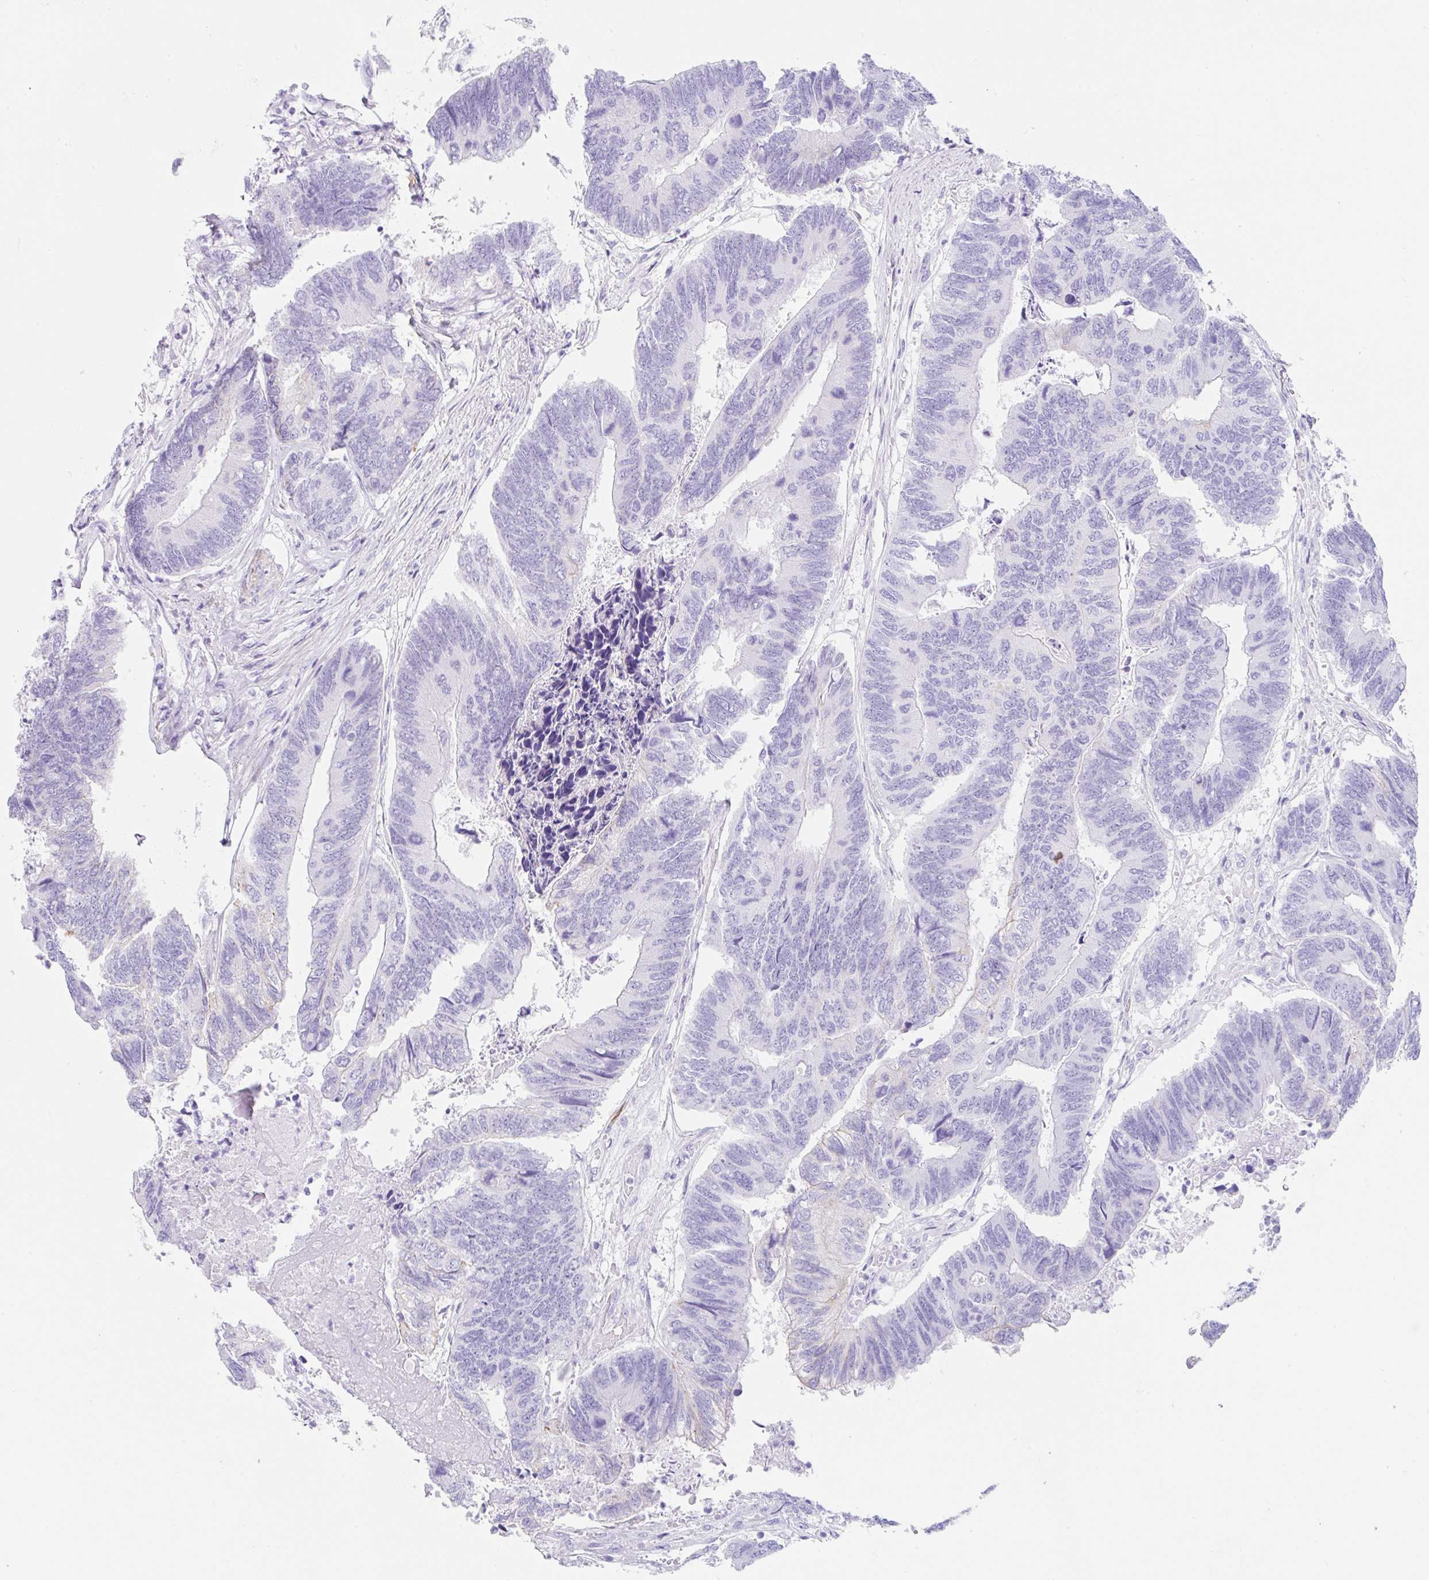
{"staining": {"intensity": "weak", "quantity": "<25%", "location": "cytoplasmic/membranous"}, "tissue": "colorectal cancer", "cell_type": "Tumor cells", "image_type": "cancer", "snomed": [{"axis": "morphology", "description": "Adenocarcinoma, NOS"}, {"axis": "topography", "description": "Colon"}], "caption": "DAB immunohistochemical staining of colorectal adenocarcinoma demonstrates no significant staining in tumor cells.", "gene": "CLDND2", "patient": {"sex": "female", "age": 67}}